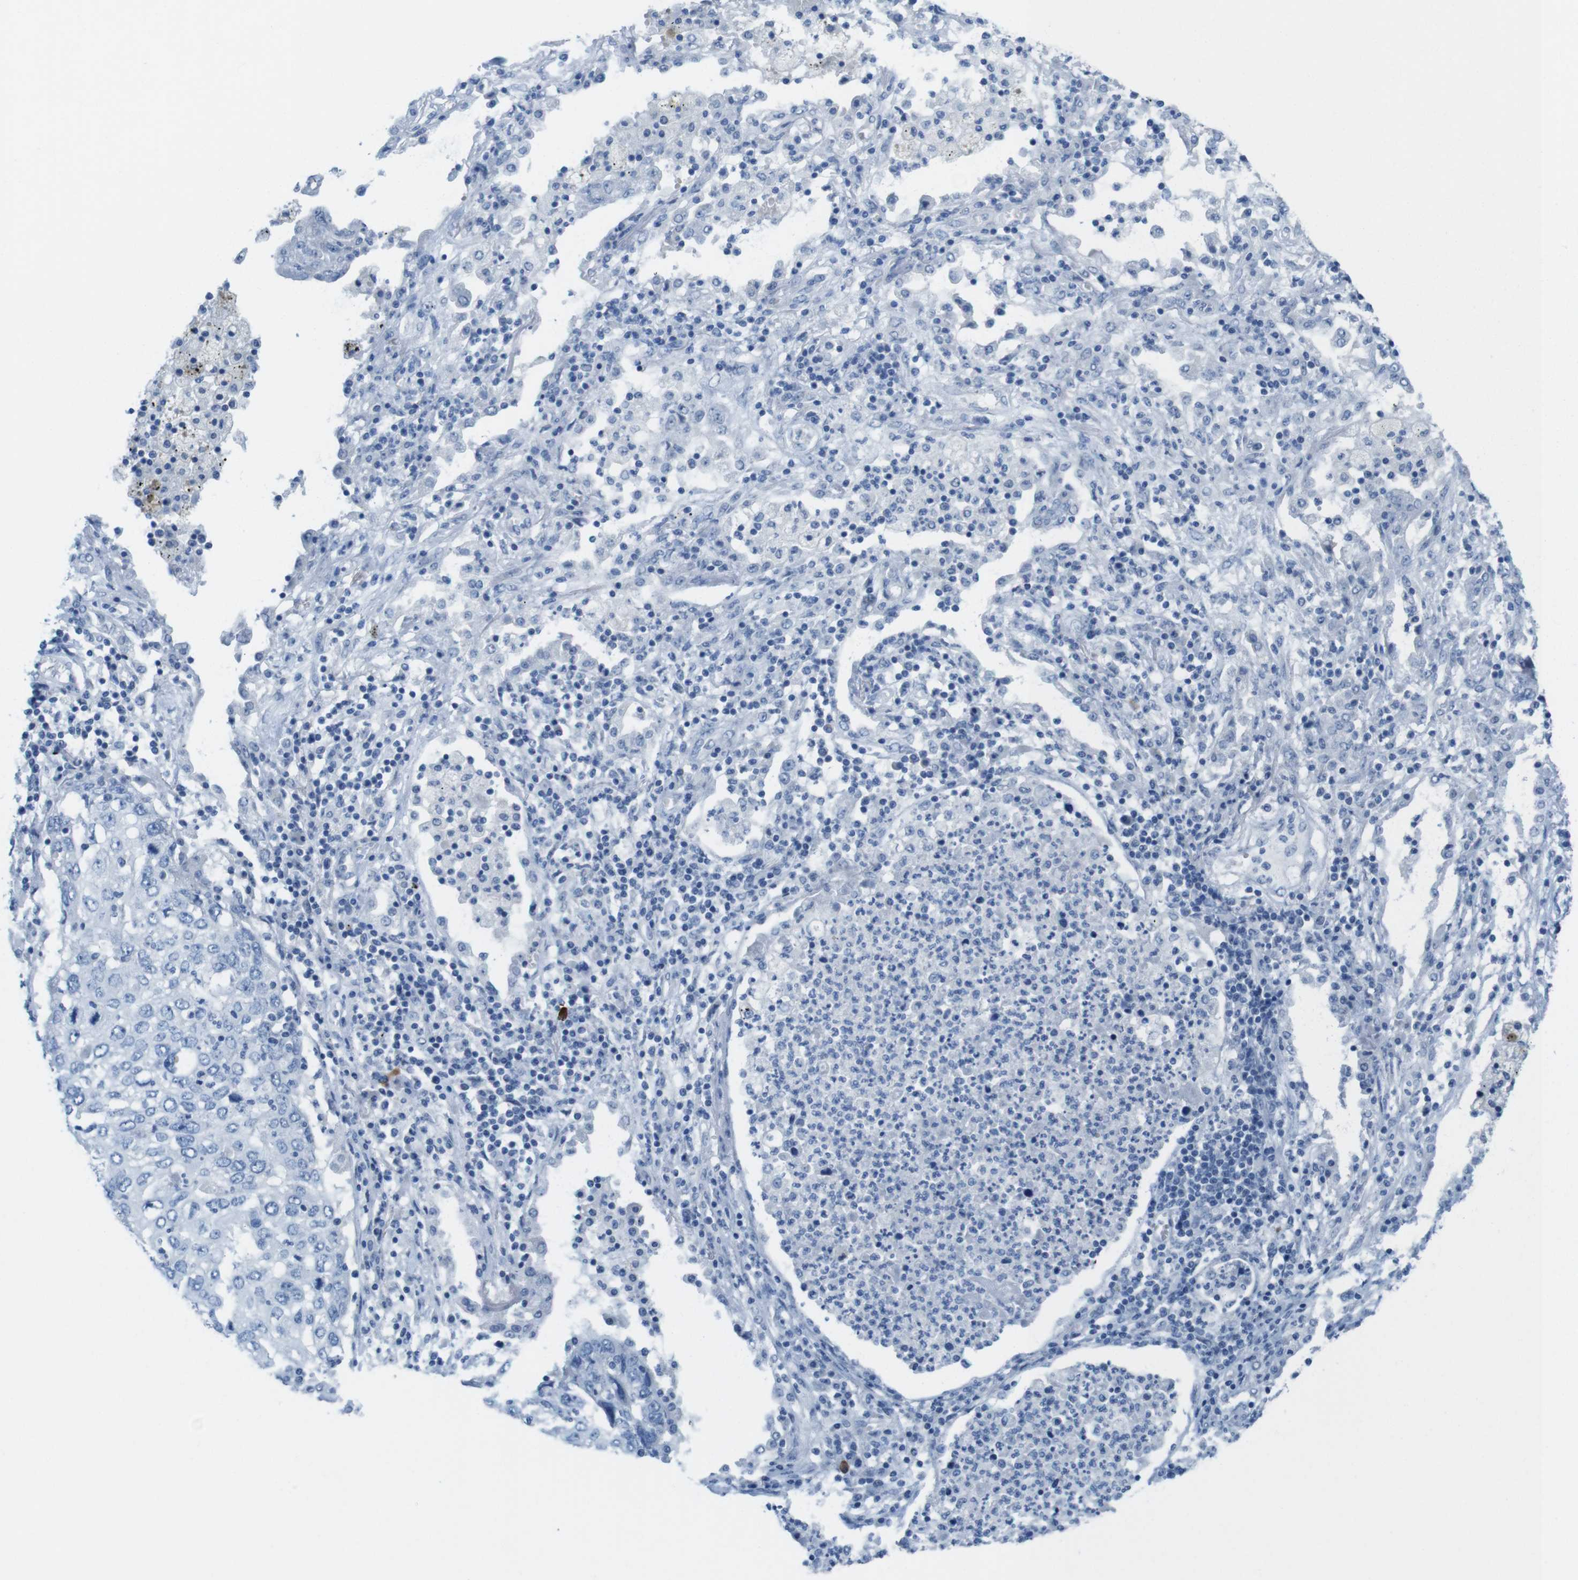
{"staining": {"intensity": "negative", "quantity": "none", "location": "none"}, "tissue": "lung cancer", "cell_type": "Tumor cells", "image_type": "cancer", "snomed": [{"axis": "morphology", "description": "Squamous cell carcinoma, NOS"}, {"axis": "topography", "description": "Lung"}], "caption": "Immunohistochemistry (IHC) histopathology image of neoplastic tissue: human lung cancer (squamous cell carcinoma) stained with DAB reveals no significant protein staining in tumor cells. (Brightfield microscopy of DAB (3,3'-diaminobenzidine) immunohistochemistry at high magnification).", "gene": "OPN1SW", "patient": {"sex": "female", "age": 63}}